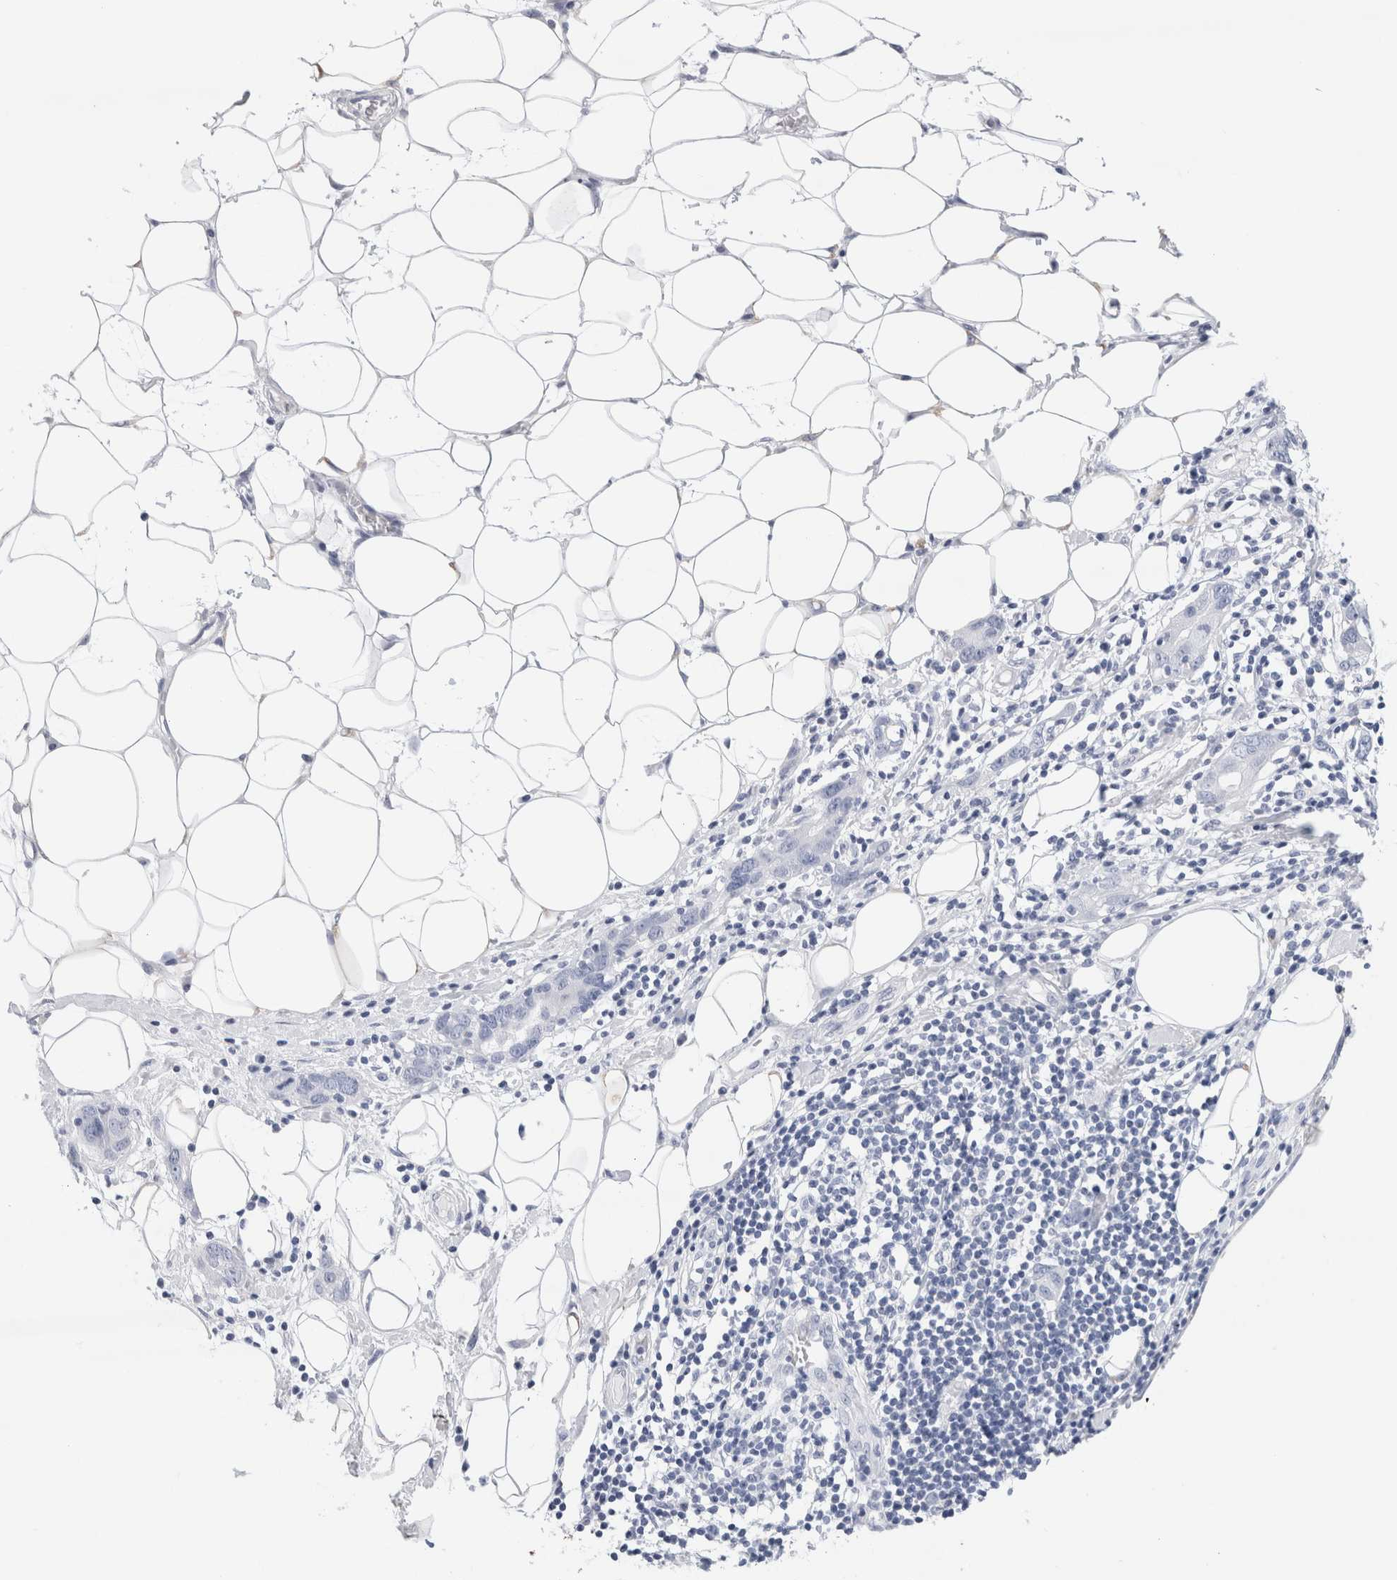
{"staining": {"intensity": "negative", "quantity": "none", "location": "none"}, "tissue": "stomach cancer", "cell_type": "Tumor cells", "image_type": "cancer", "snomed": [{"axis": "morphology", "description": "Adenocarcinoma, NOS"}, {"axis": "topography", "description": "Stomach, lower"}], "caption": "Immunohistochemistry (IHC) of human stomach cancer (adenocarcinoma) displays no positivity in tumor cells.", "gene": "ECHDC2", "patient": {"sex": "female", "age": 93}}